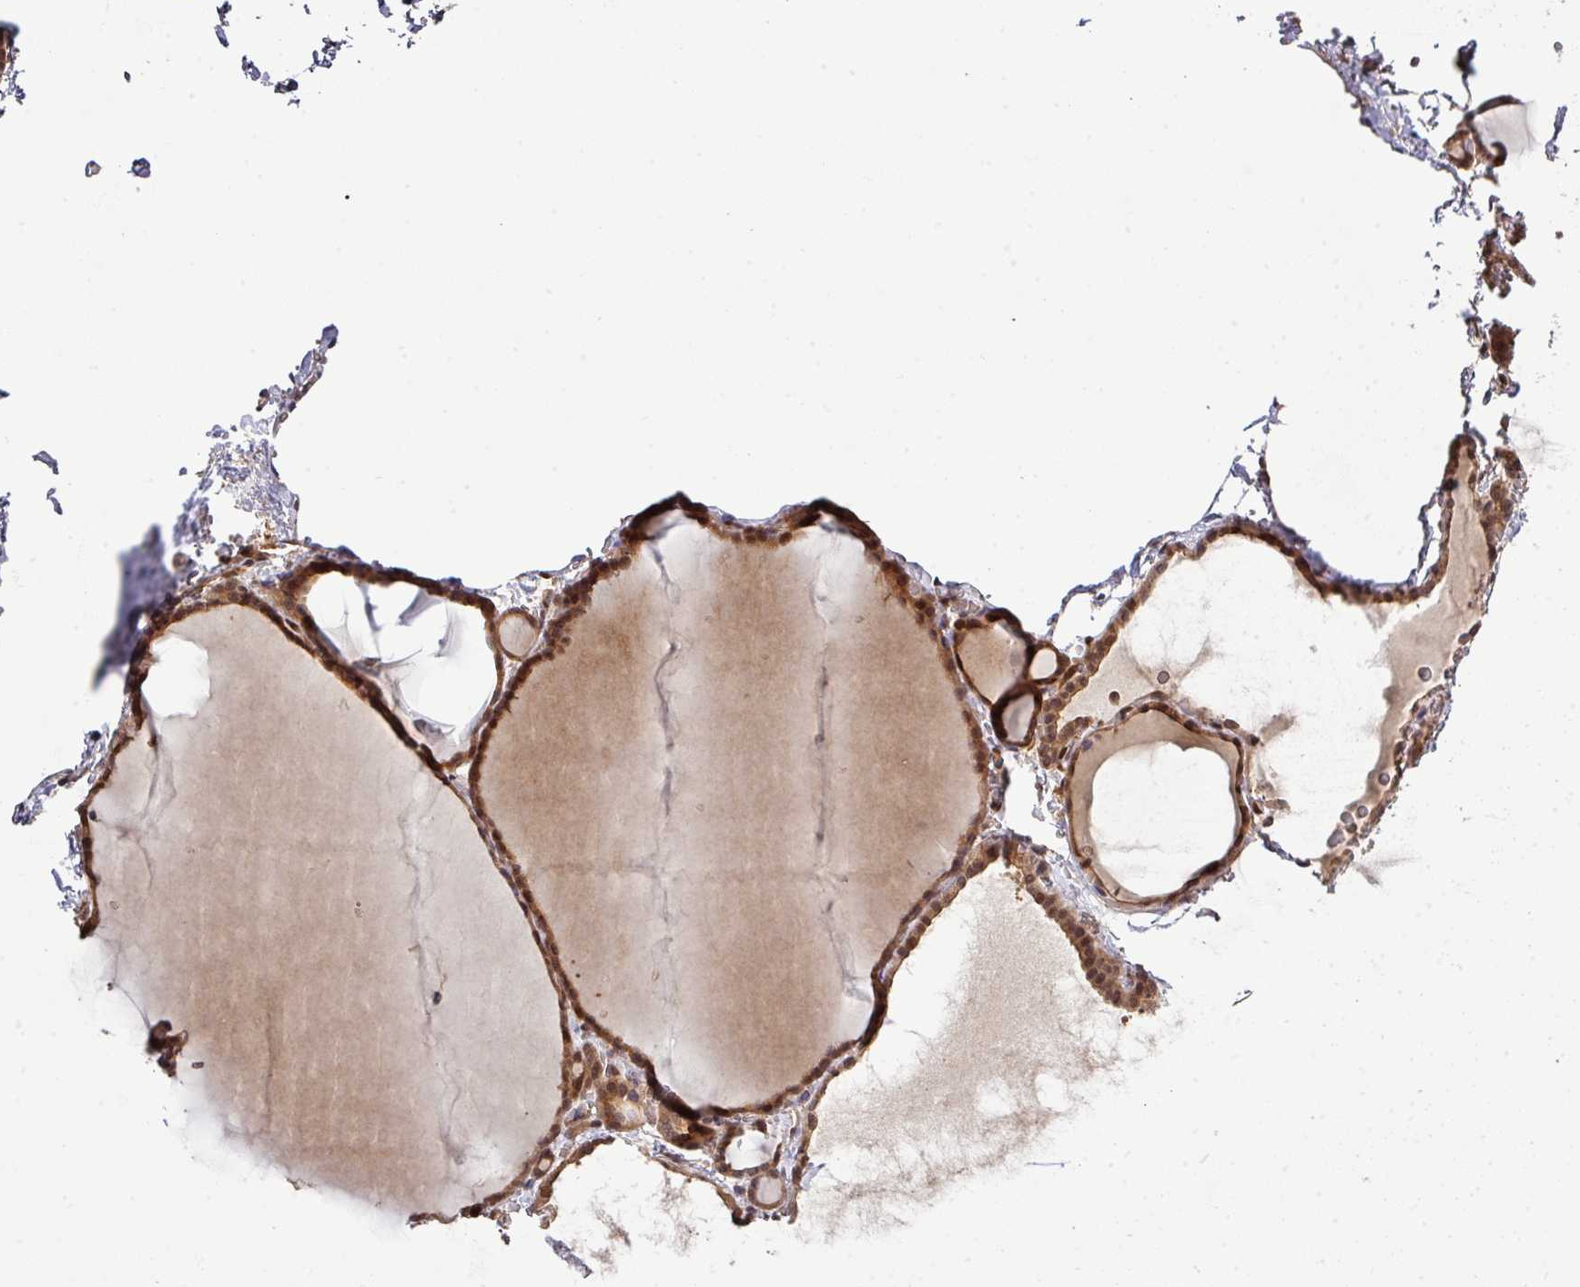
{"staining": {"intensity": "moderate", "quantity": ">75%", "location": "cytoplasmic/membranous,nuclear"}, "tissue": "thyroid gland", "cell_type": "Glandular cells", "image_type": "normal", "snomed": [{"axis": "morphology", "description": "Normal tissue, NOS"}, {"axis": "topography", "description": "Thyroid gland"}], "caption": "Benign thyroid gland was stained to show a protein in brown. There is medium levels of moderate cytoplasmic/membranous,nuclear expression in about >75% of glandular cells.", "gene": "ARPIN", "patient": {"sex": "female", "age": 49}}